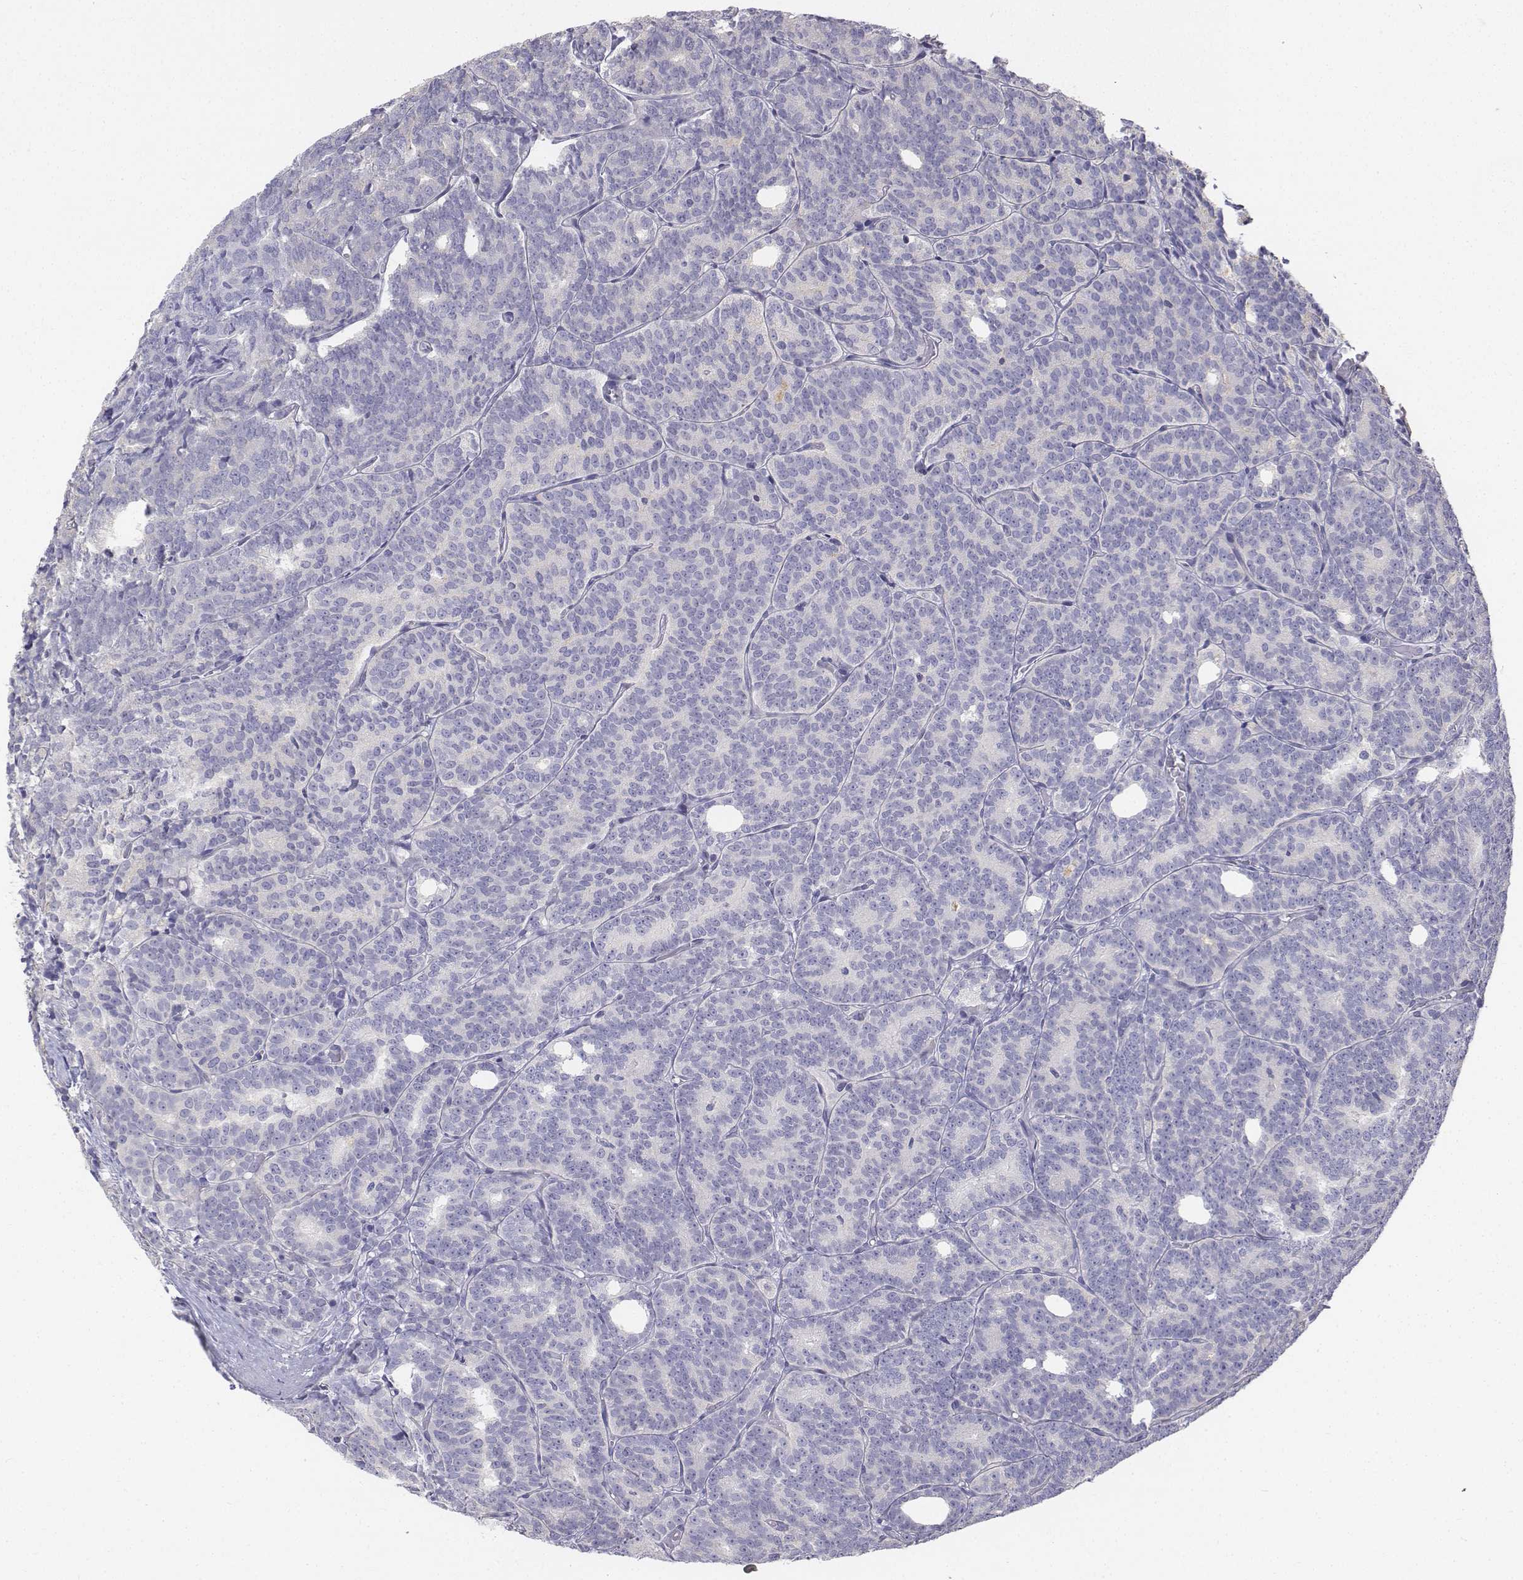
{"staining": {"intensity": "negative", "quantity": "none", "location": "none"}, "tissue": "prostate cancer", "cell_type": "Tumor cells", "image_type": "cancer", "snomed": [{"axis": "morphology", "description": "Adenocarcinoma, High grade"}, {"axis": "topography", "description": "Prostate"}], "caption": "An immunohistochemistry (IHC) histopathology image of prostate cancer is shown. There is no staining in tumor cells of prostate cancer.", "gene": "LGSN", "patient": {"sex": "male", "age": 53}}